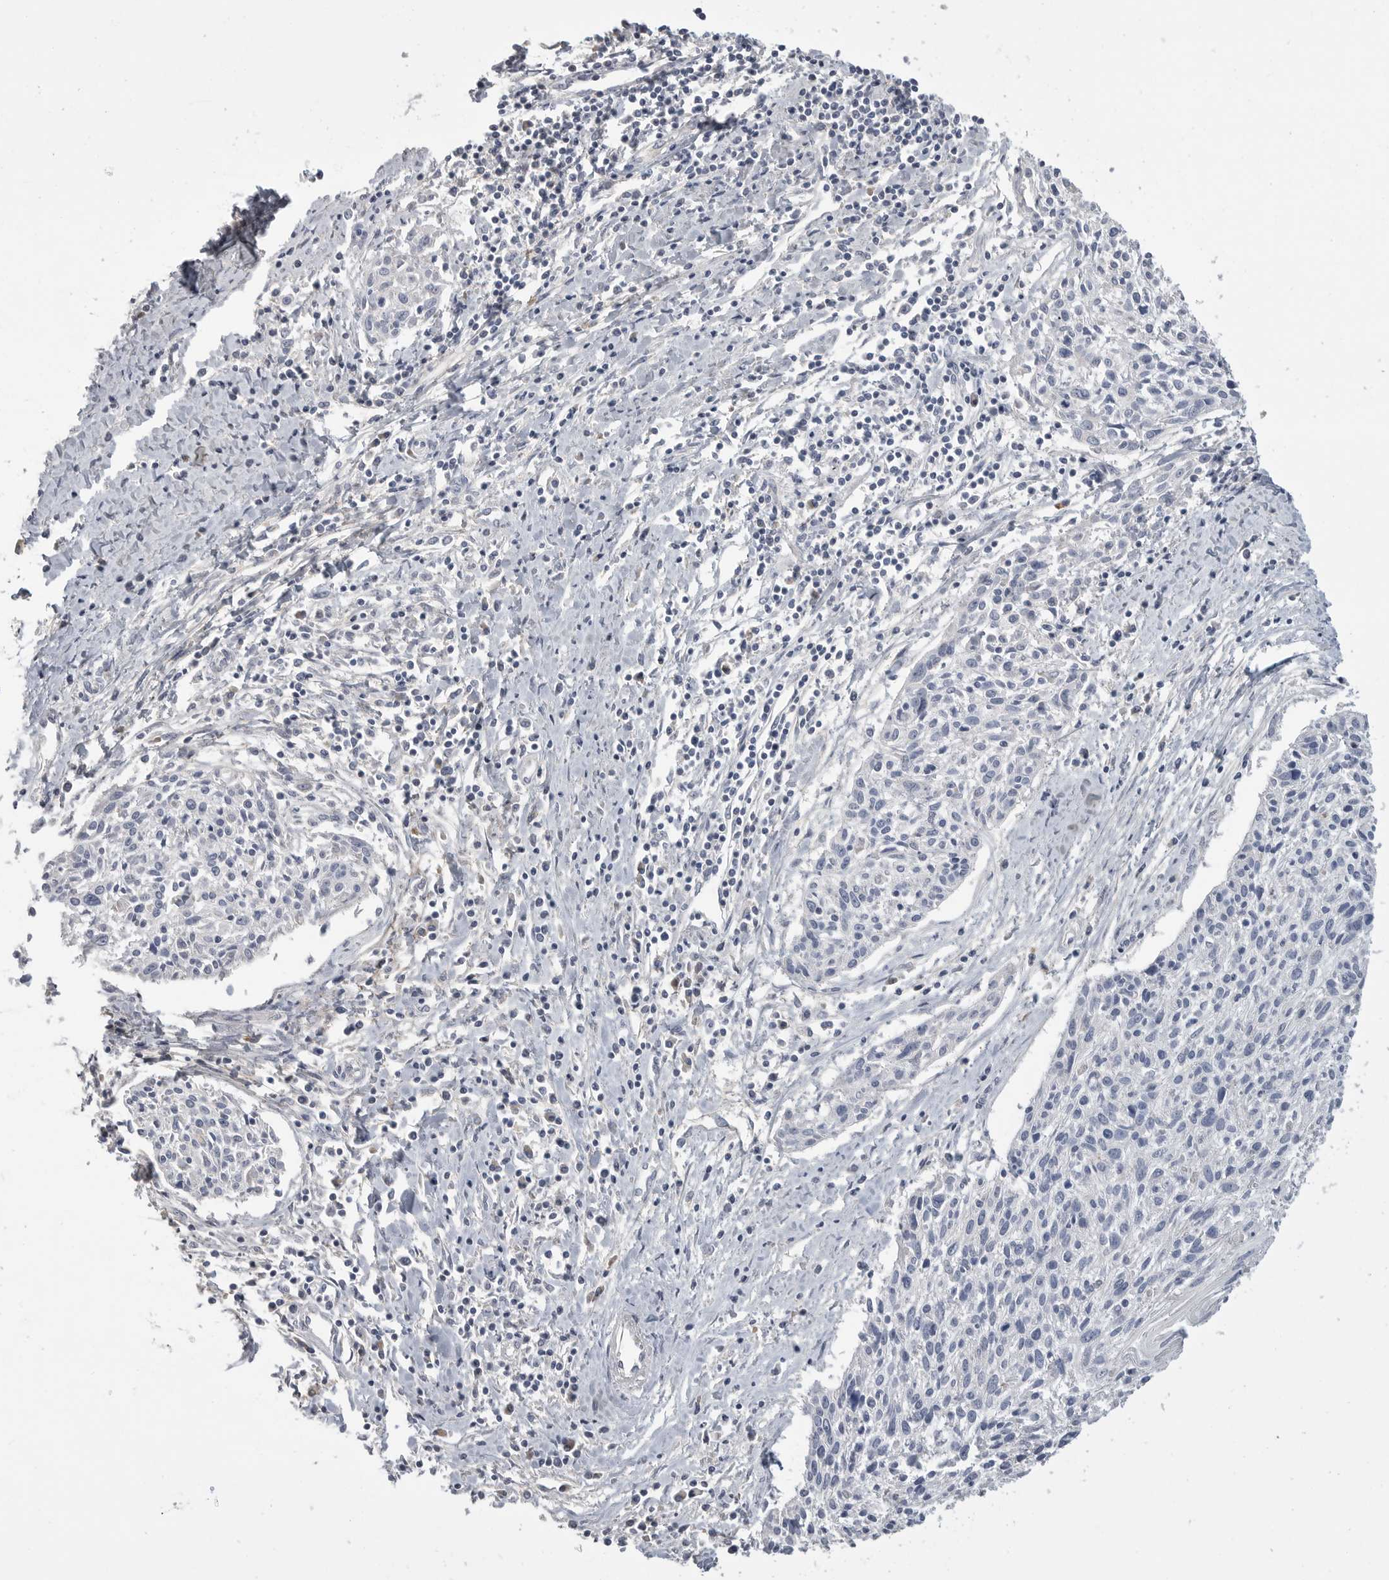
{"staining": {"intensity": "negative", "quantity": "none", "location": "none"}, "tissue": "cervical cancer", "cell_type": "Tumor cells", "image_type": "cancer", "snomed": [{"axis": "morphology", "description": "Squamous cell carcinoma, NOS"}, {"axis": "topography", "description": "Cervix"}], "caption": "Immunohistochemistry micrograph of cervical cancer (squamous cell carcinoma) stained for a protein (brown), which shows no expression in tumor cells.", "gene": "SDC3", "patient": {"sex": "female", "age": 51}}